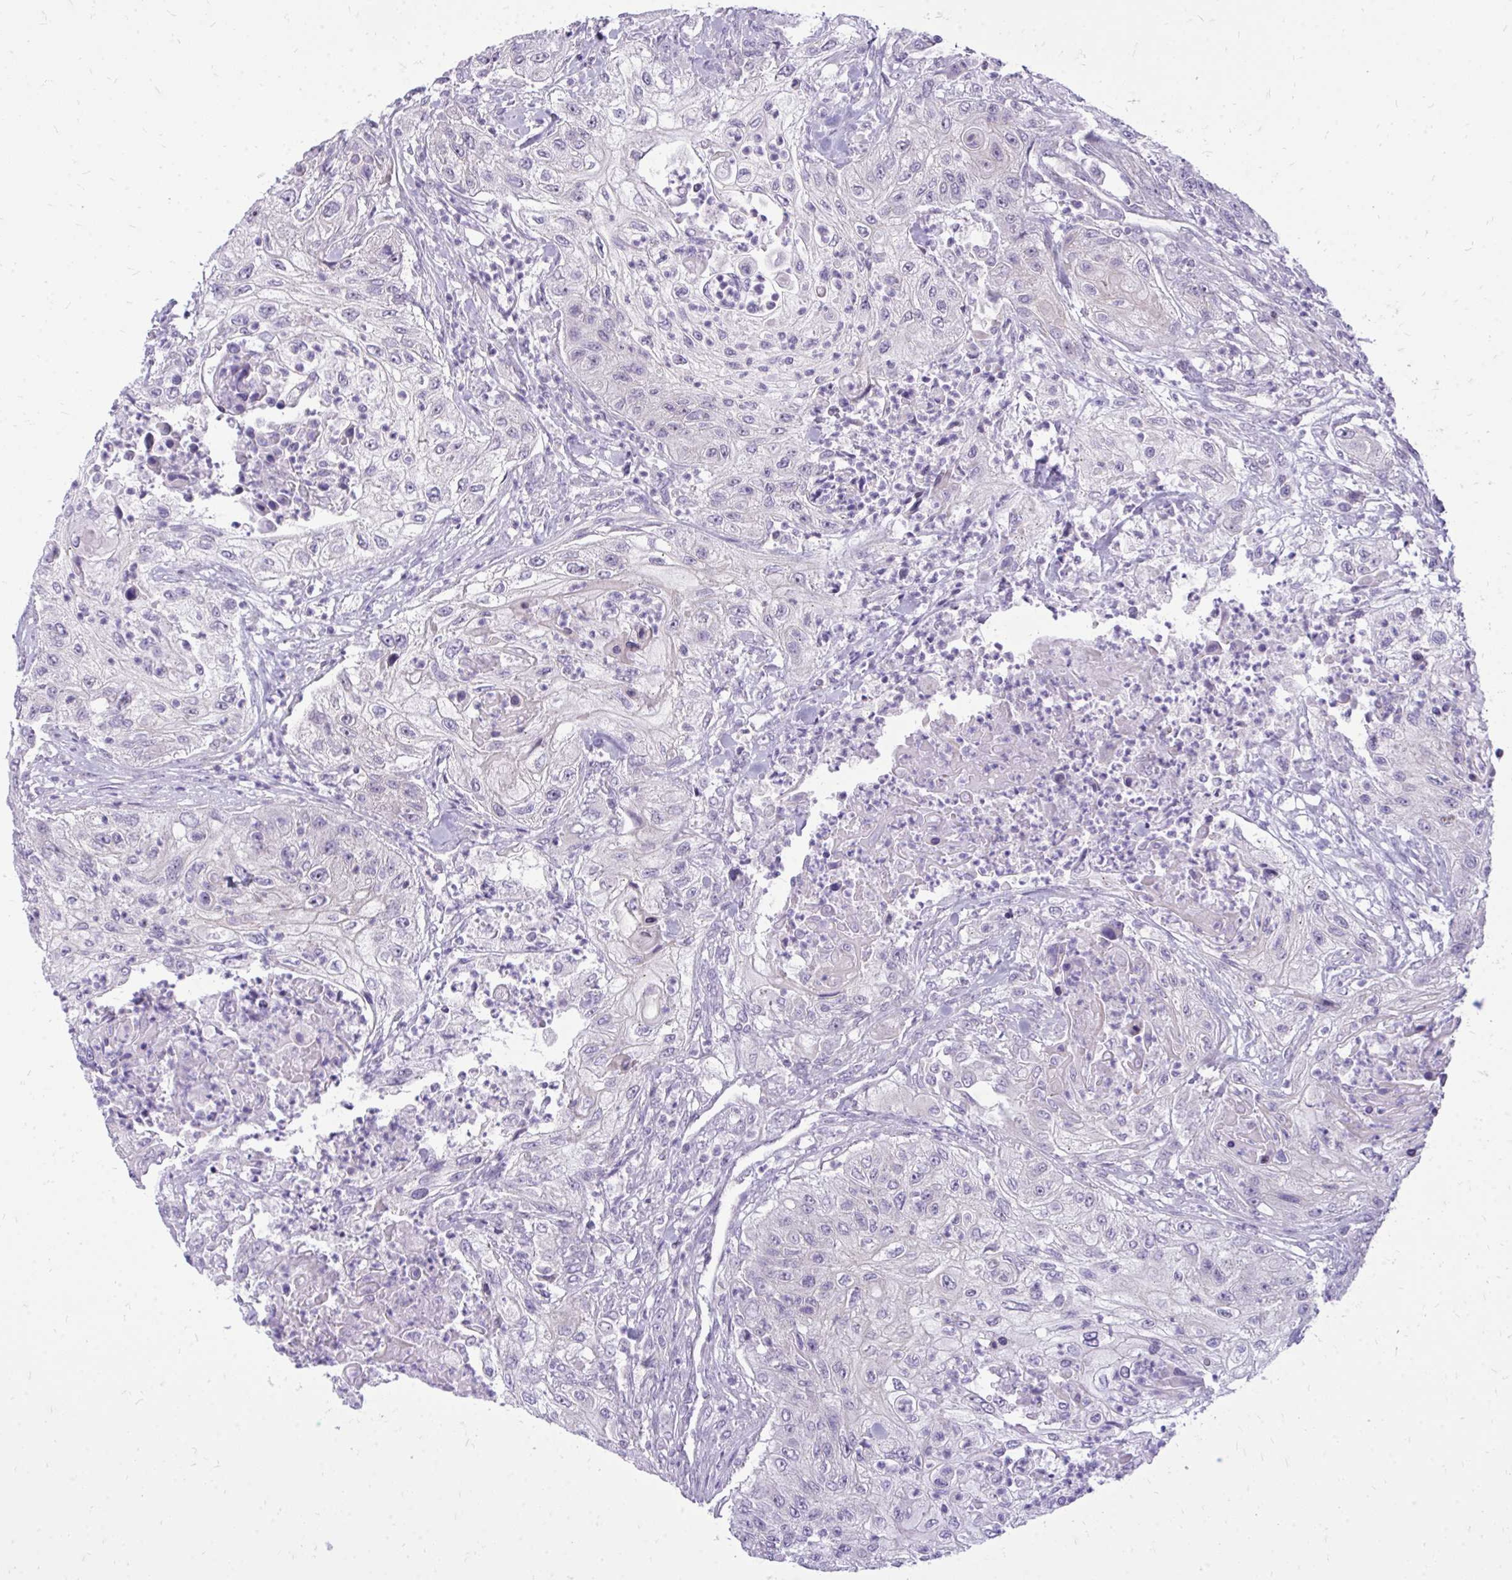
{"staining": {"intensity": "negative", "quantity": "none", "location": "none"}, "tissue": "urothelial cancer", "cell_type": "Tumor cells", "image_type": "cancer", "snomed": [{"axis": "morphology", "description": "Urothelial carcinoma, High grade"}, {"axis": "topography", "description": "Urinary bladder"}], "caption": "DAB immunohistochemical staining of human urothelial carcinoma (high-grade) exhibits no significant positivity in tumor cells. (DAB IHC, high magnification).", "gene": "SPTBN2", "patient": {"sex": "female", "age": 60}}